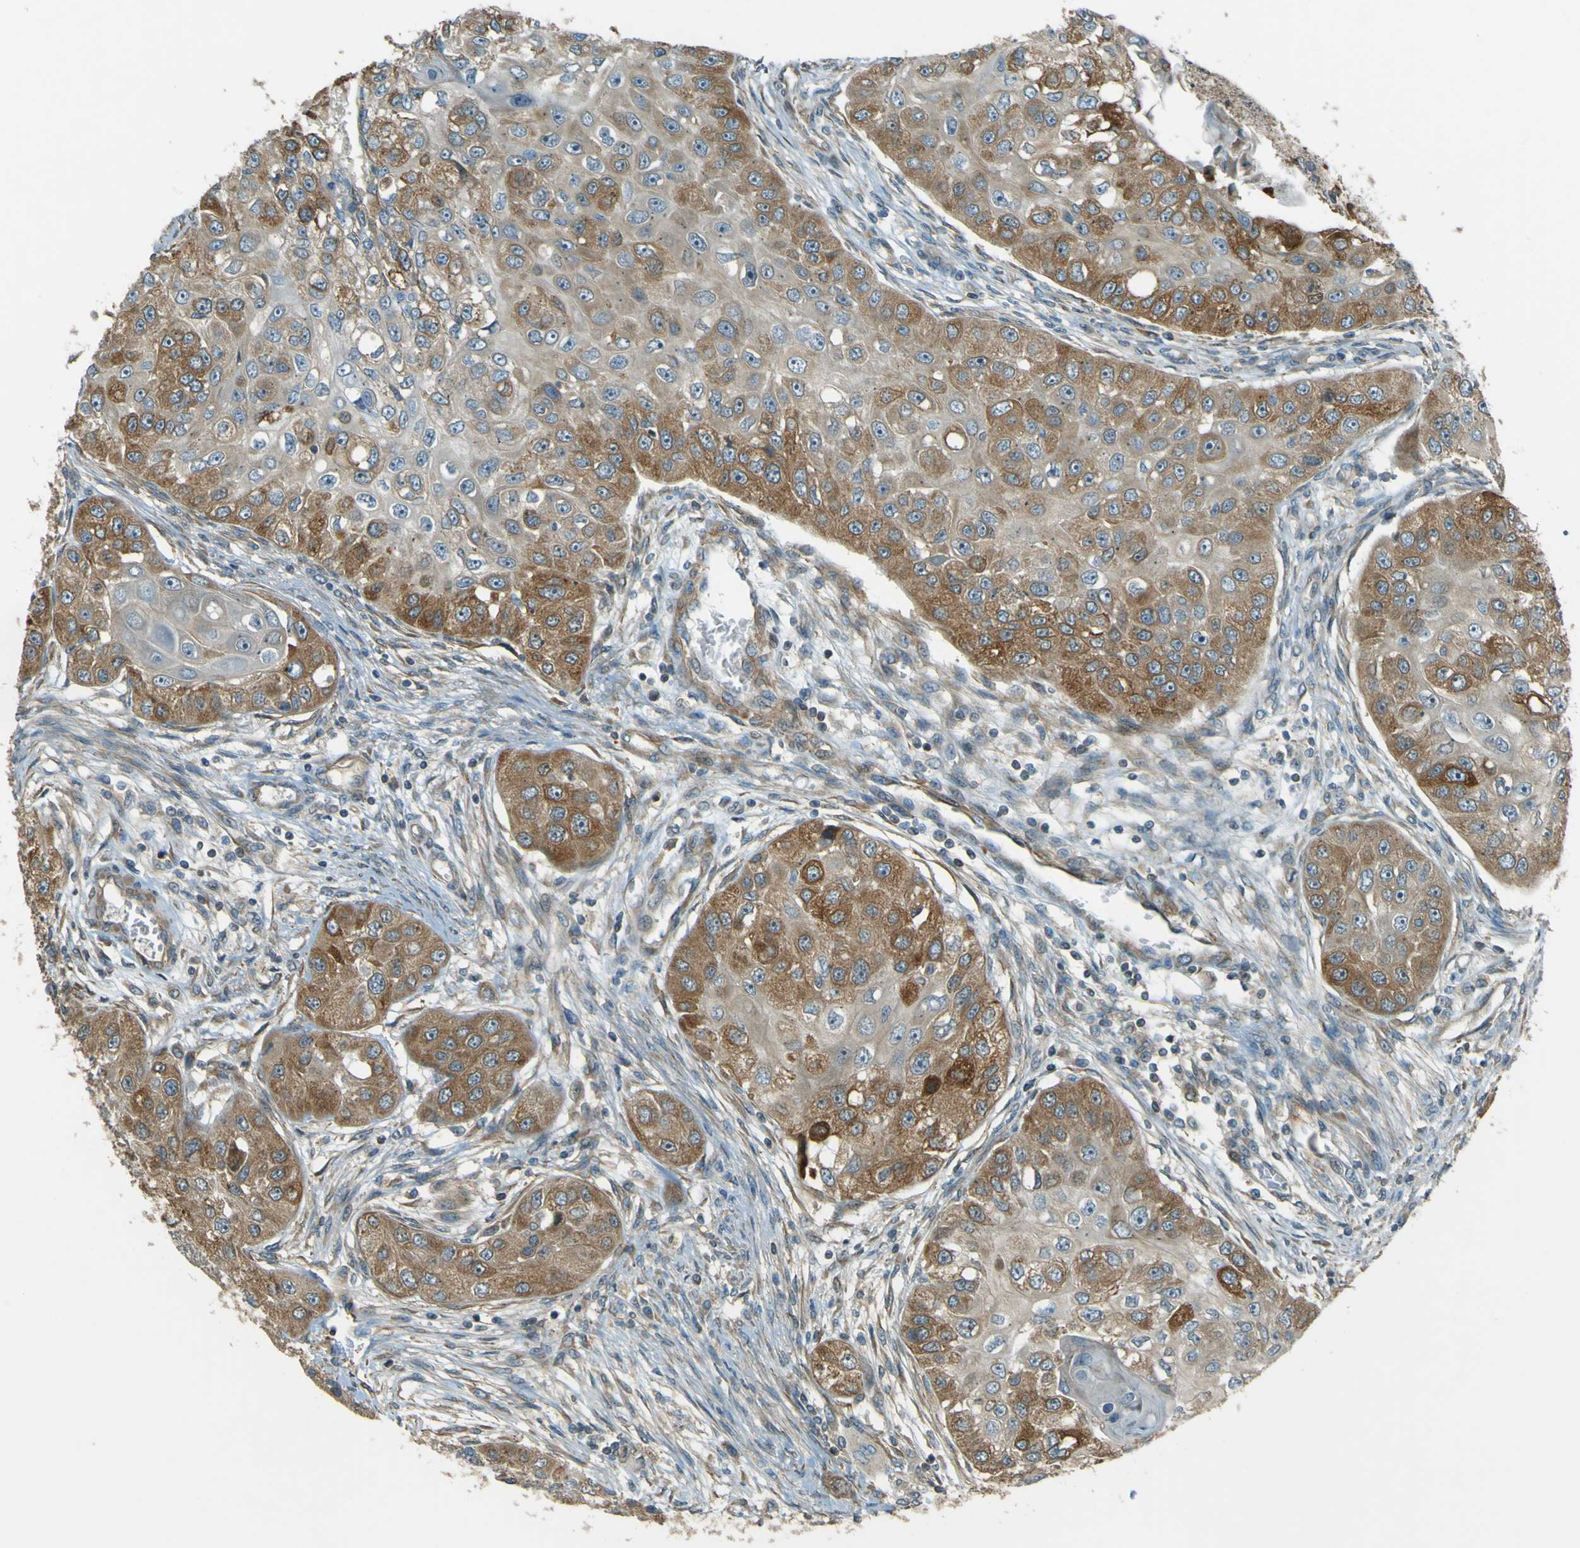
{"staining": {"intensity": "moderate", "quantity": ">75%", "location": "cytoplasmic/membranous"}, "tissue": "head and neck cancer", "cell_type": "Tumor cells", "image_type": "cancer", "snomed": [{"axis": "morphology", "description": "Normal tissue, NOS"}, {"axis": "morphology", "description": "Squamous cell carcinoma, NOS"}, {"axis": "topography", "description": "Skeletal muscle"}, {"axis": "topography", "description": "Head-Neck"}], "caption": "Immunohistochemical staining of human head and neck squamous cell carcinoma displays moderate cytoplasmic/membranous protein positivity in approximately >75% of tumor cells.", "gene": "LPCAT1", "patient": {"sex": "male", "age": 51}}